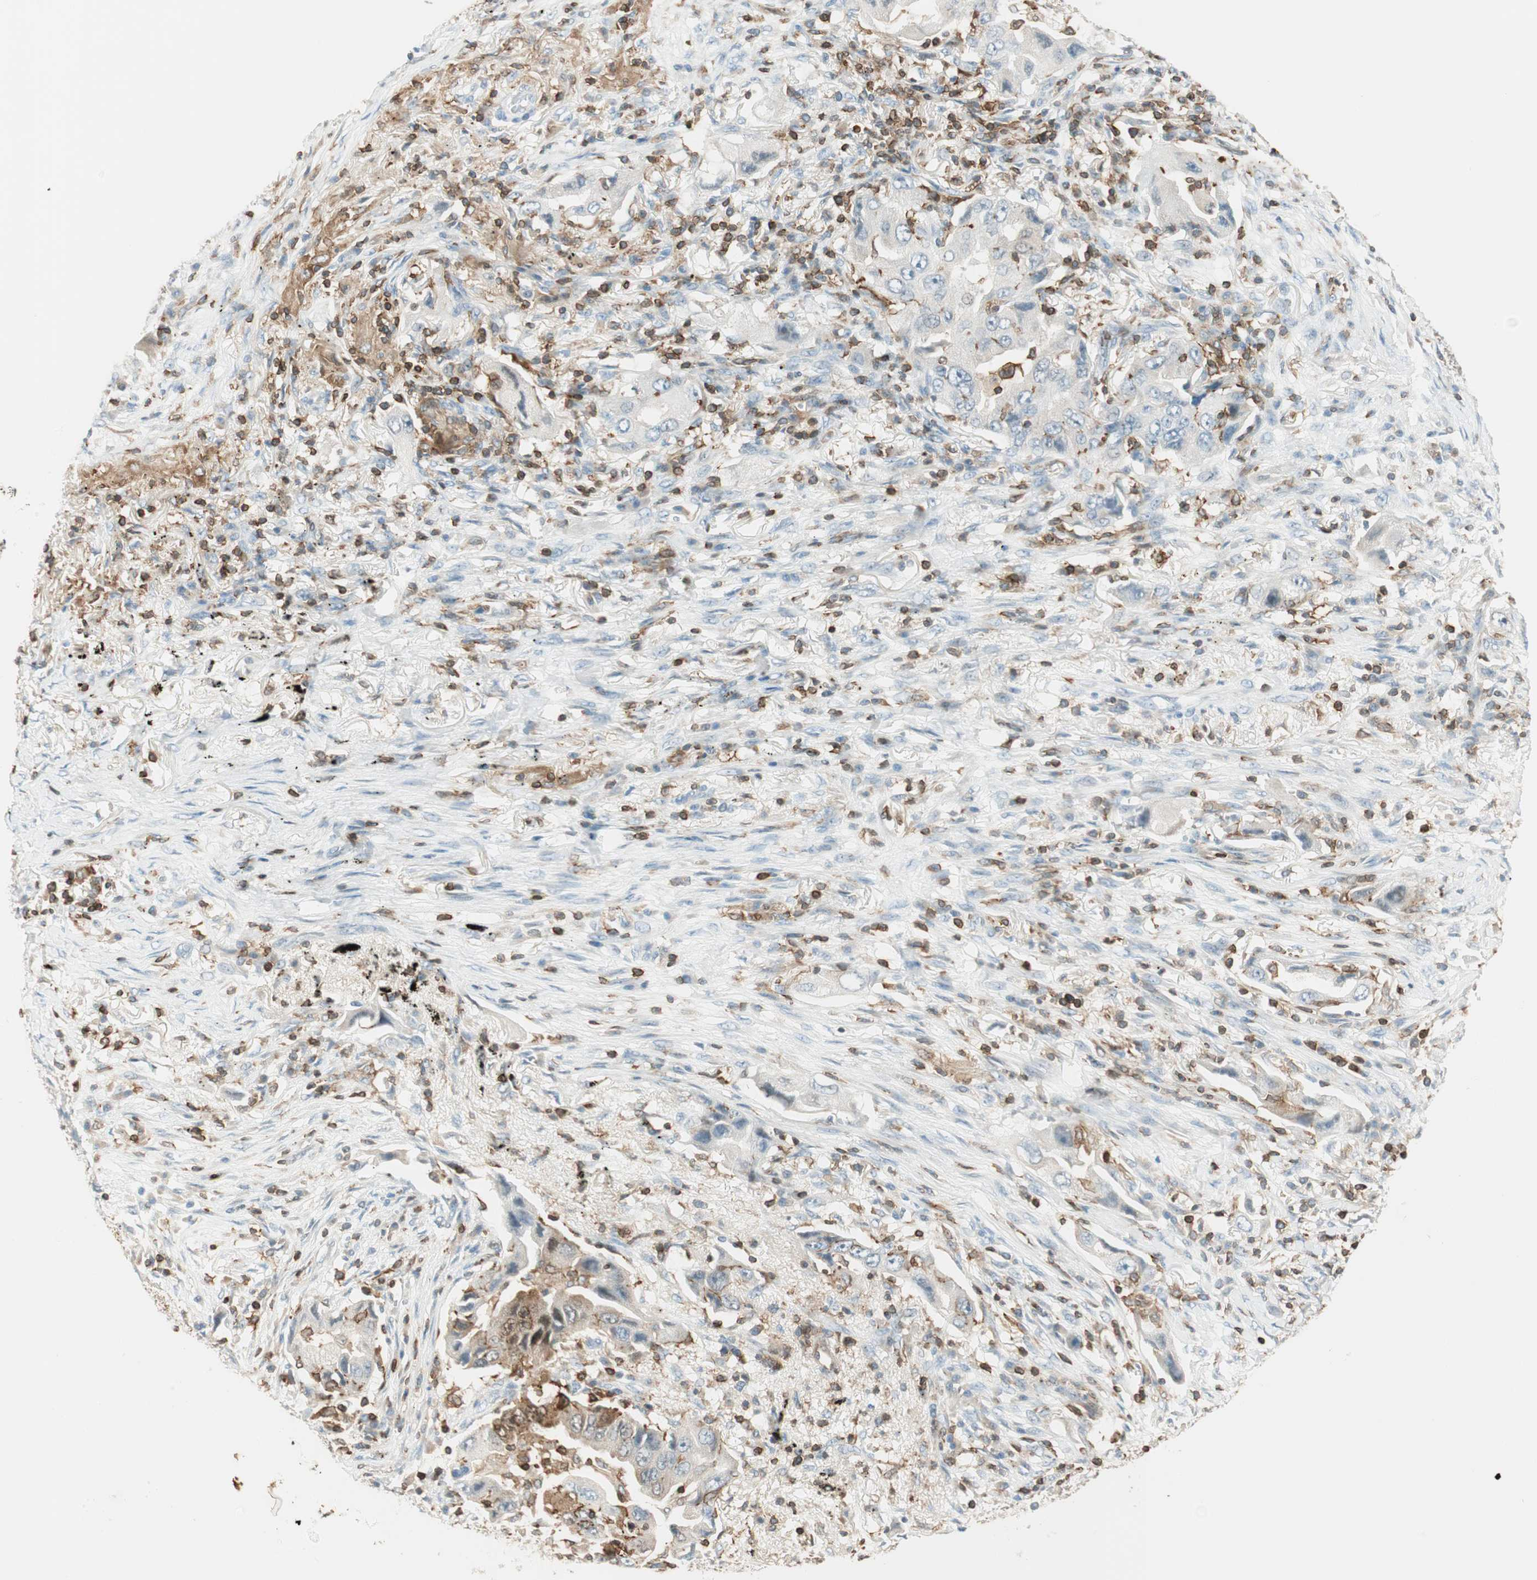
{"staining": {"intensity": "moderate", "quantity": "25%-75%", "location": "cytoplasmic/membranous"}, "tissue": "lung cancer", "cell_type": "Tumor cells", "image_type": "cancer", "snomed": [{"axis": "morphology", "description": "Adenocarcinoma, NOS"}, {"axis": "topography", "description": "Lung"}], "caption": "Approximately 25%-75% of tumor cells in adenocarcinoma (lung) demonstrate moderate cytoplasmic/membranous protein staining as visualized by brown immunohistochemical staining.", "gene": "HPGD", "patient": {"sex": "female", "age": 65}}